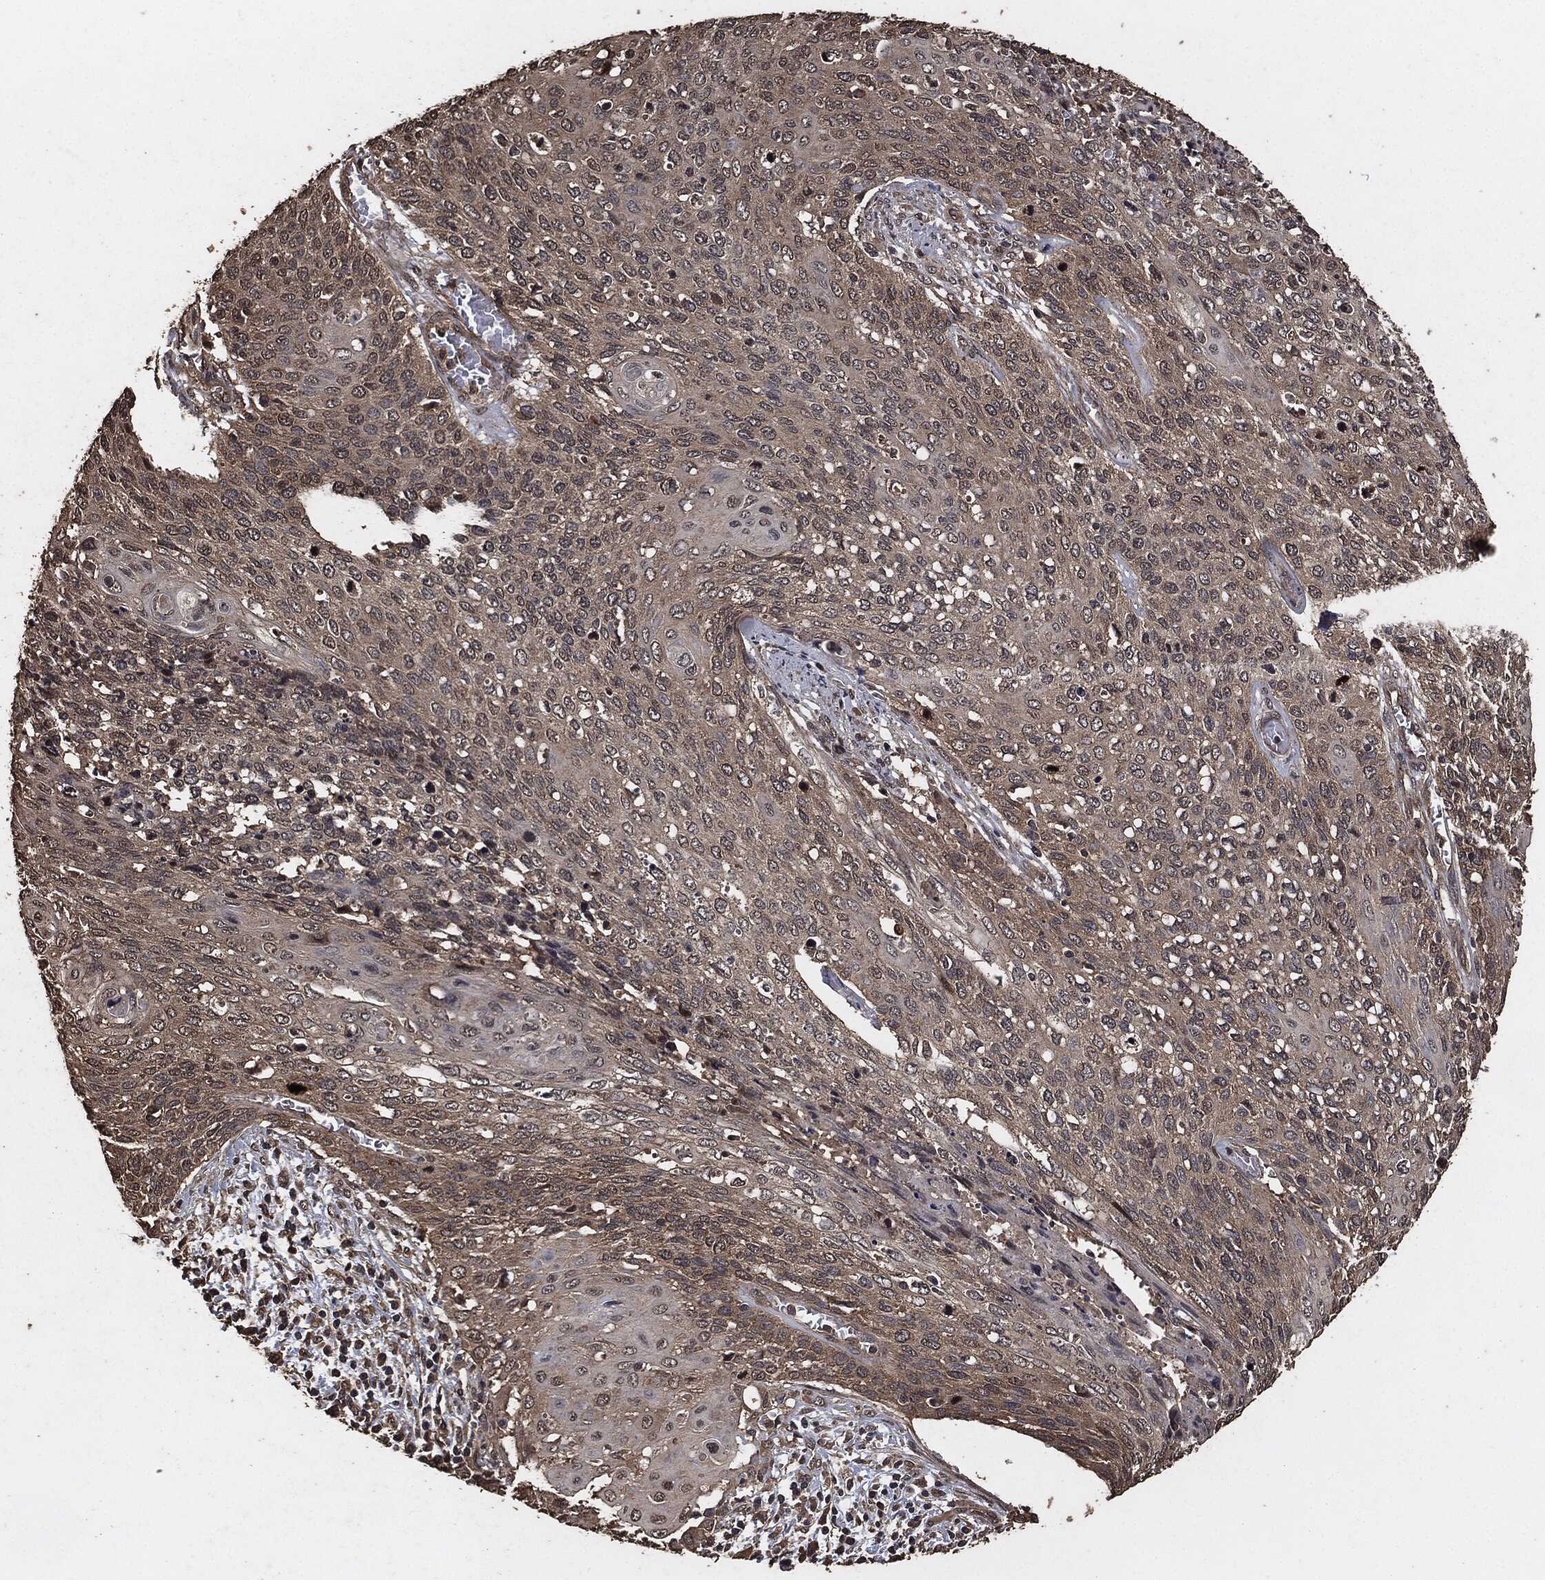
{"staining": {"intensity": "weak", "quantity": "25%-75%", "location": "cytoplasmic/membranous"}, "tissue": "cervical cancer", "cell_type": "Tumor cells", "image_type": "cancer", "snomed": [{"axis": "morphology", "description": "Squamous cell carcinoma, NOS"}, {"axis": "topography", "description": "Cervix"}], "caption": "Immunohistochemical staining of human cervical squamous cell carcinoma reveals weak cytoplasmic/membranous protein expression in approximately 25%-75% of tumor cells. Using DAB (3,3'-diaminobenzidine) (brown) and hematoxylin (blue) stains, captured at high magnification using brightfield microscopy.", "gene": "AKT1S1", "patient": {"sex": "female", "age": 39}}